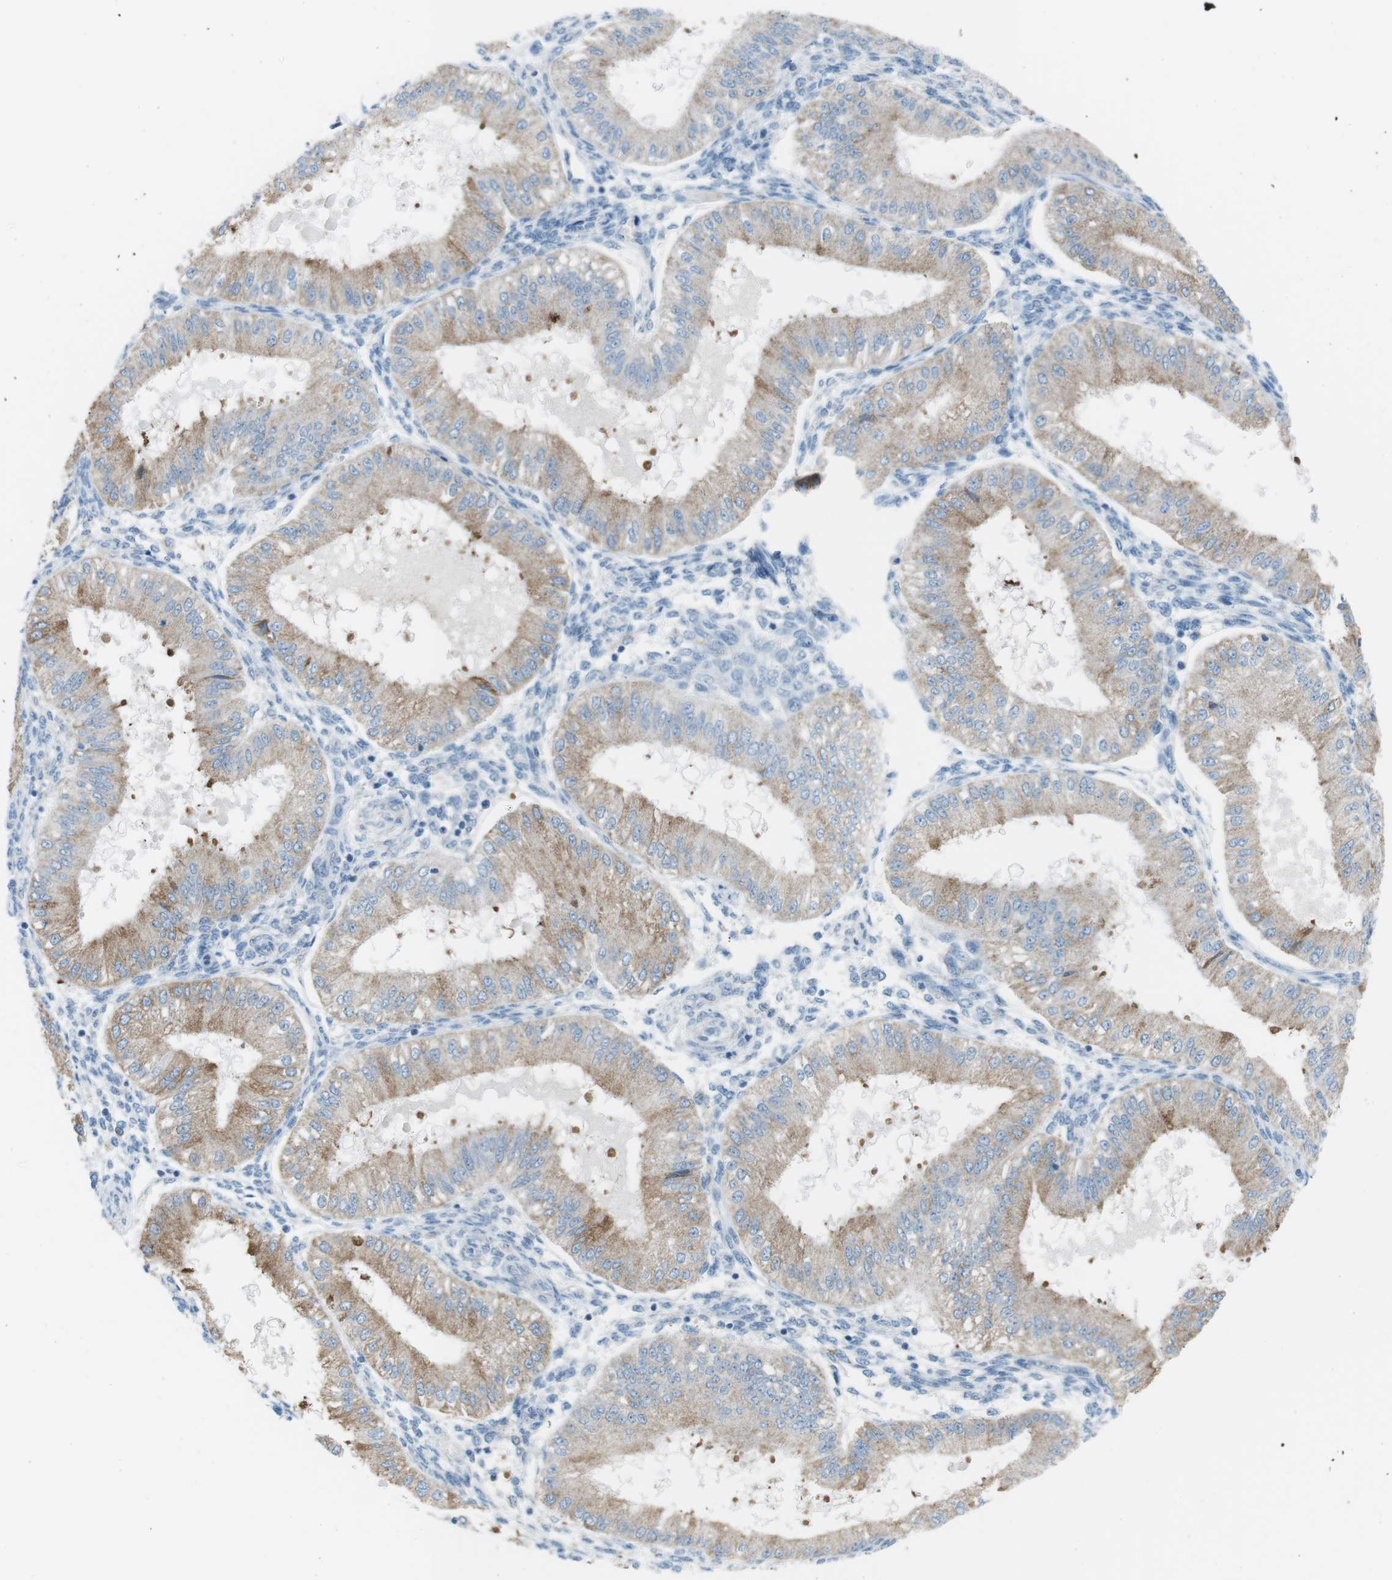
{"staining": {"intensity": "negative", "quantity": "none", "location": "none"}, "tissue": "endometrium", "cell_type": "Cells in endometrial stroma", "image_type": "normal", "snomed": [{"axis": "morphology", "description": "Normal tissue, NOS"}, {"axis": "topography", "description": "Endometrium"}], "caption": "Endometrium stained for a protein using immunohistochemistry shows no staining cells in endometrial stroma.", "gene": "VAMP1", "patient": {"sex": "female", "age": 39}}